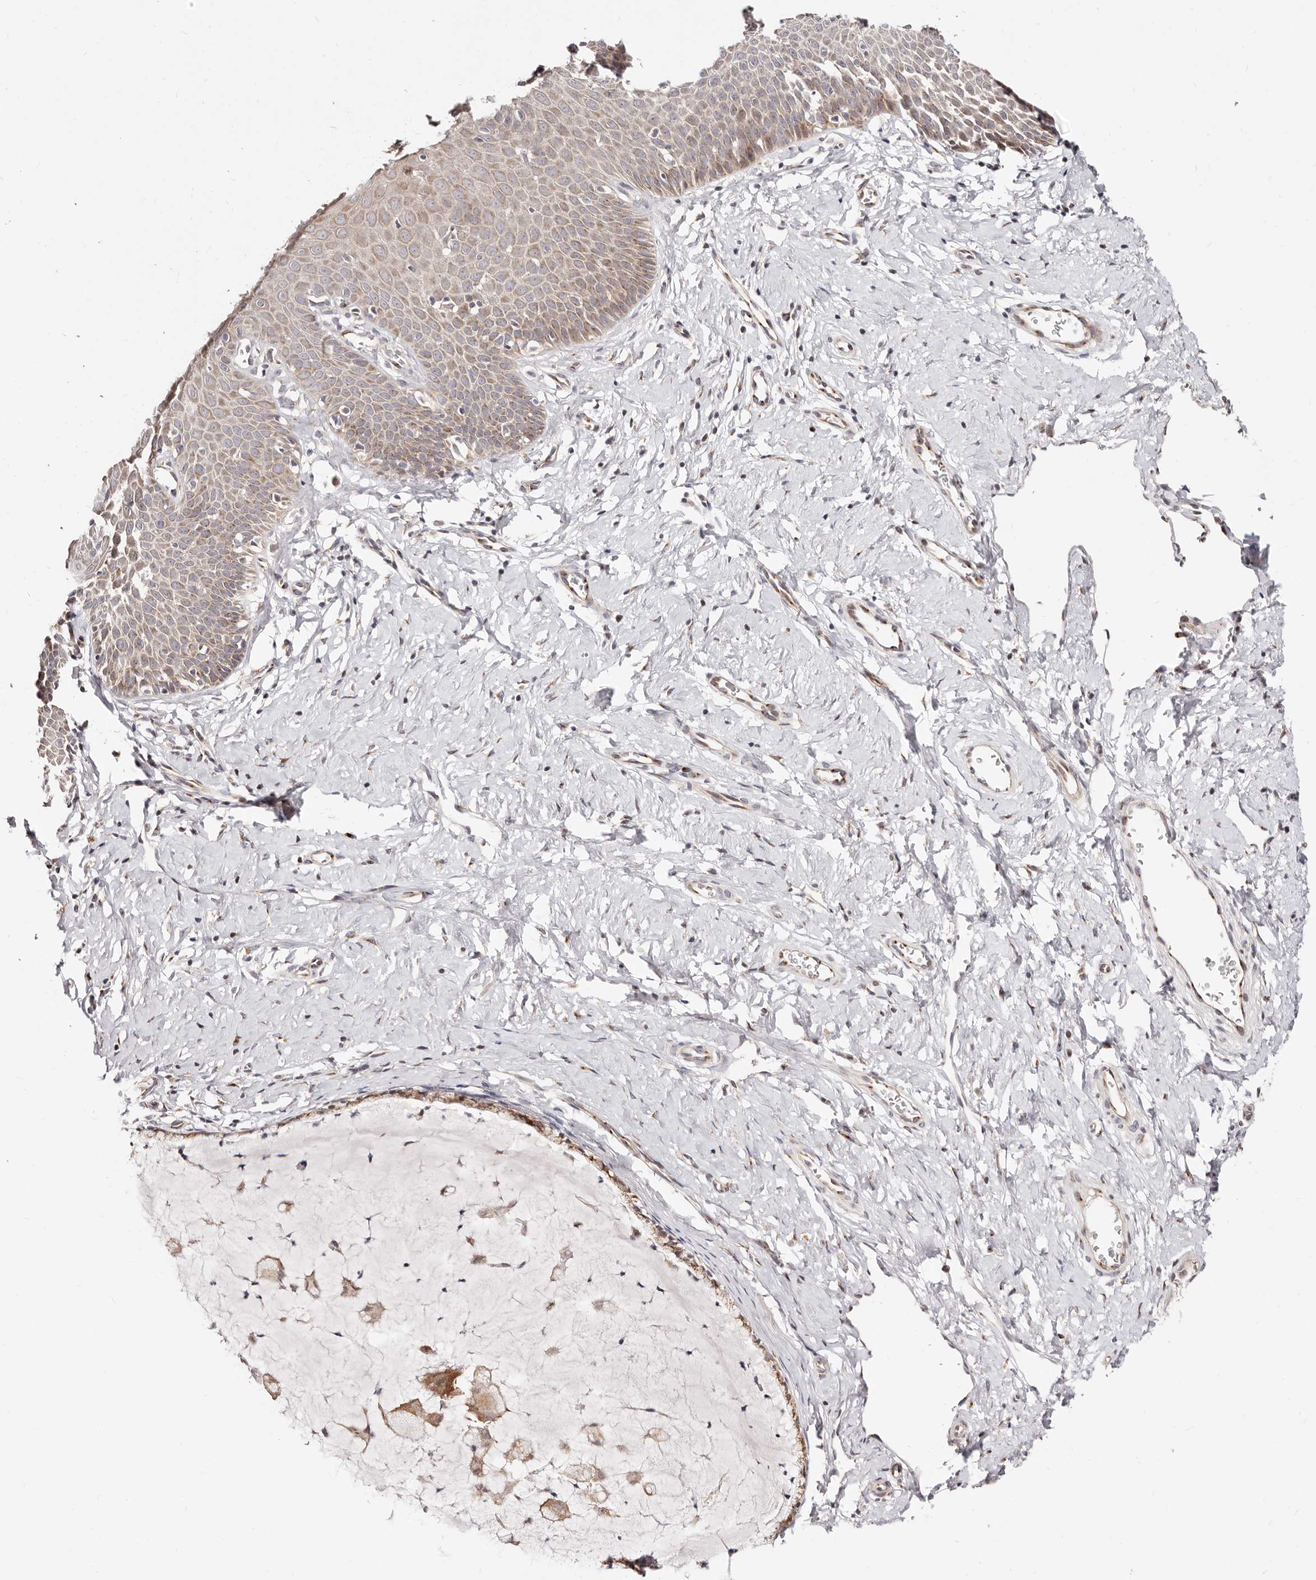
{"staining": {"intensity": "moderate", "quantity": ">75%", "location": "cytoplasmic/membranous"}, "tissue": "cervix", "cell_type": "Glandular cells", "image_type": "normal", "snomed": [{"axis": "morphology", "description": "Normal tissue, NOS"}, {"axis": "topography", "description": "Cervix"}], "caption": "Protein analysis of benign cervix reveals moderate cytoplasmic/membranous staining in about >75% of glandular cells.", "gene": "MAPK6", "patient": {"sex": "female", "age": 36}}